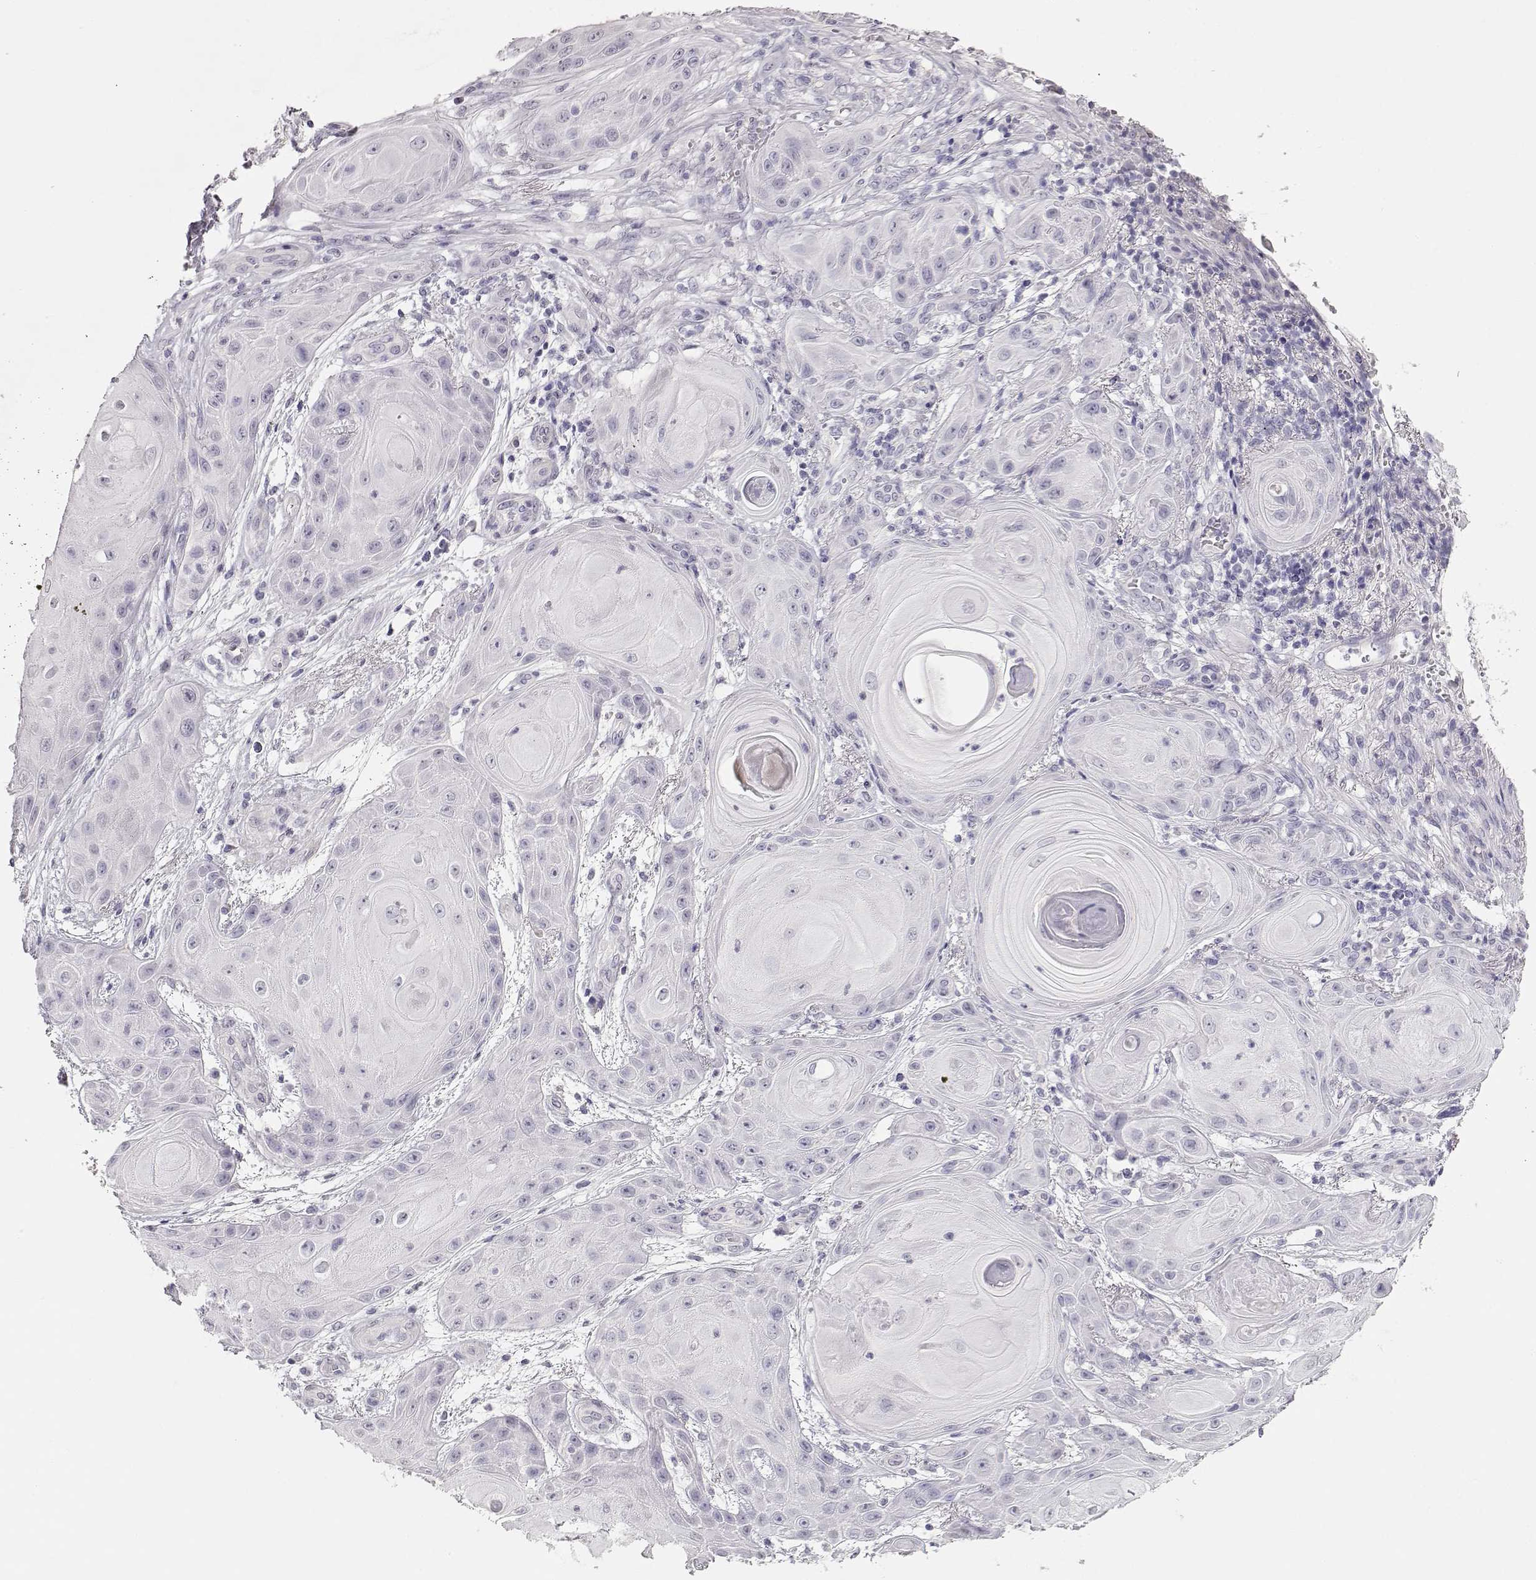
{"staining": {"intensity": "negative", "quantity": "none", "location": "none"}, "tissue": "skin cancer", "cell_type": "Tumor cells", "image_type": "cancer", "snomed": [{"axis": "morphology", "description": "Squamous cell carcinoma, NOS"}, {"axis": "topography", "description": "Skin"}], "caption": "Immunohistochemistry of squamous cell carcinoma (skin) shows no staining in tumor cells.", "gene": "MAGEC1", "patient": {"sex": "male", "age": 62}}